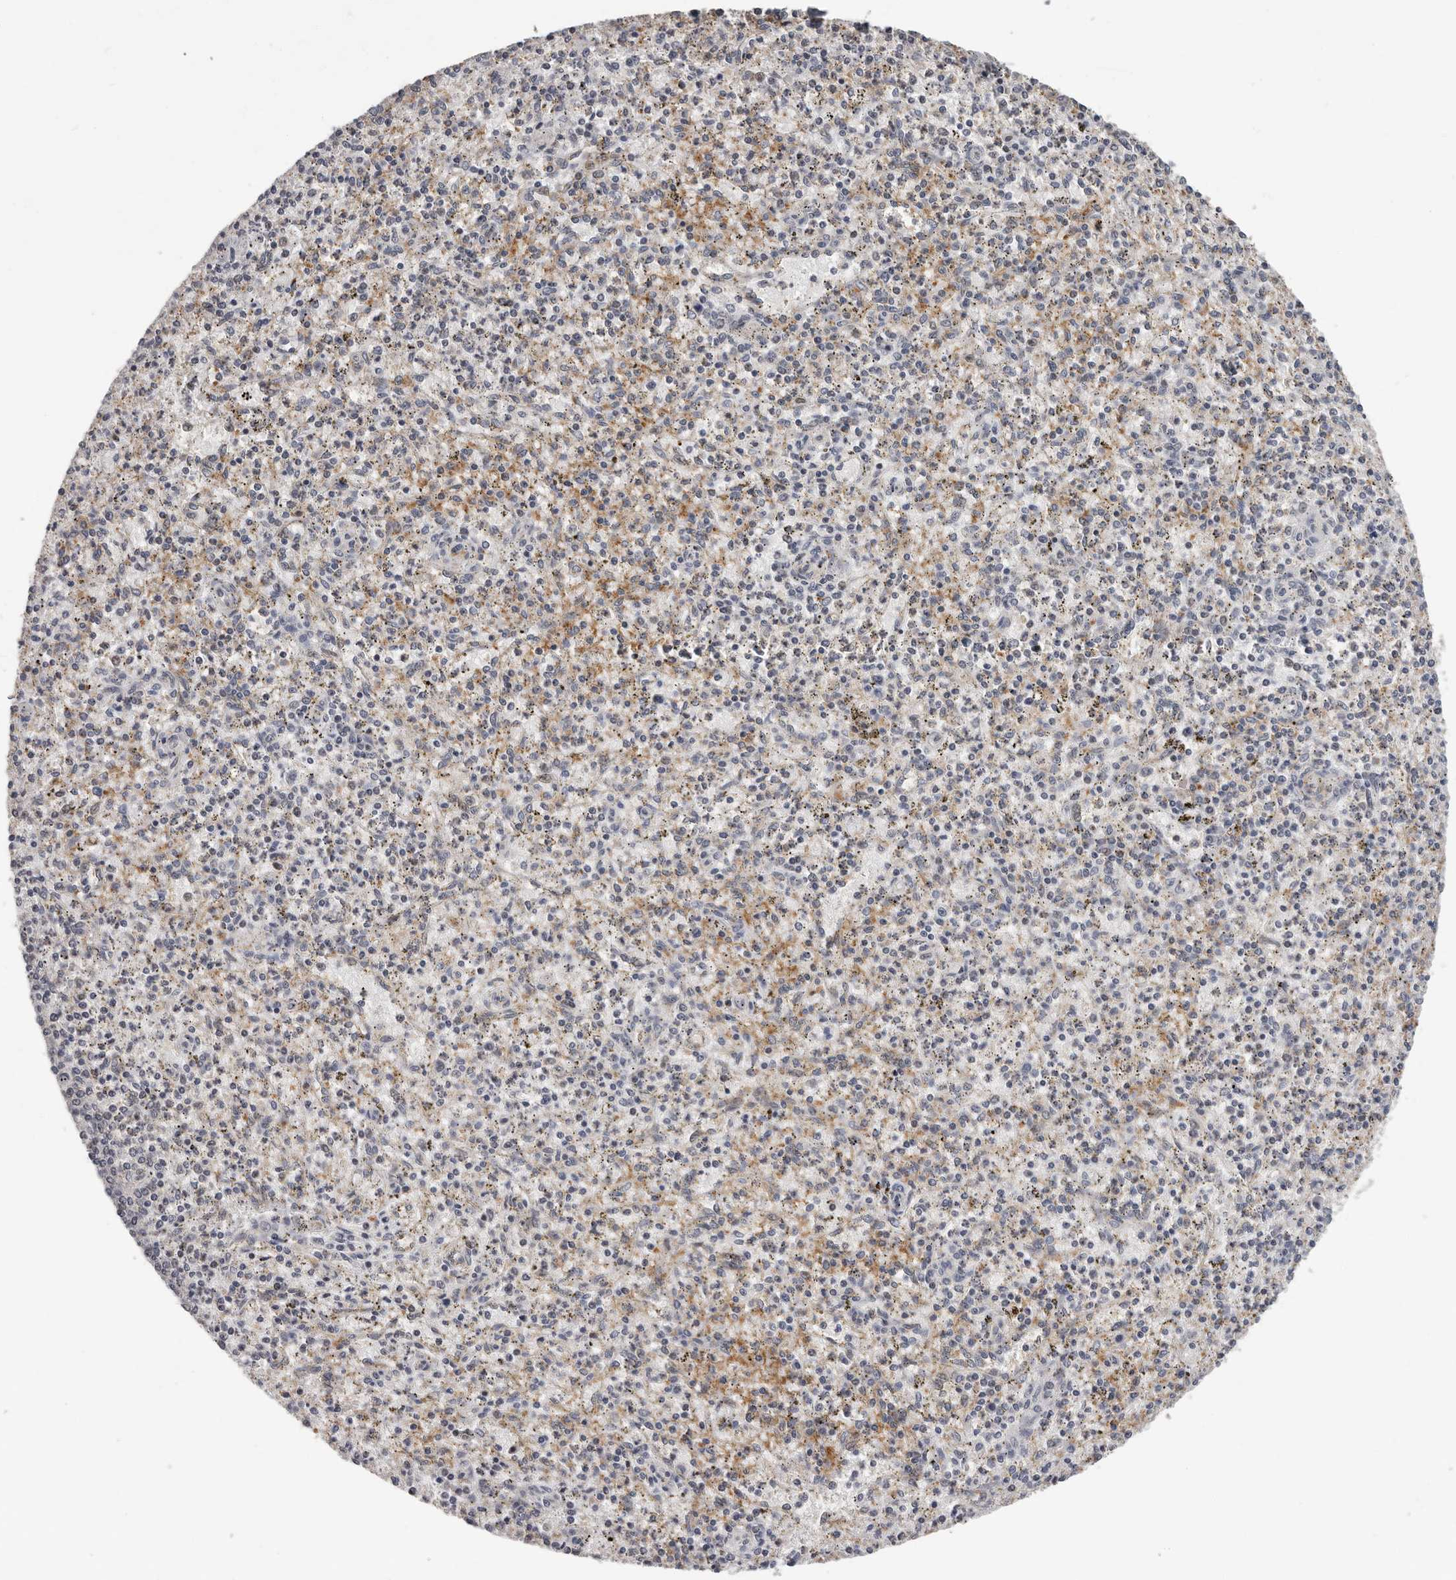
{"staining": {"intensity": "weak", "quantity": "25%-75%", "location": "cytoplasmic/membranous"}, "tissue": "spleen", "cell_type": "Cells in red pulp", "image_type": "normal", "snomed": [{"axis": "morphology", "description": "Normal tissue, NOS"}, {"axis": "topography", "description": "Spleen"}], "caption": "The image exhibits immunohistochemical staining of benign spleen. There is weak cytoplasmic/membranous staining is present in approximately 25%-75% of cells in red pulp. Nuclei are stained in blue.", "gene": "RALGPS2", "patient": {"sex": "male", "age": 72}}